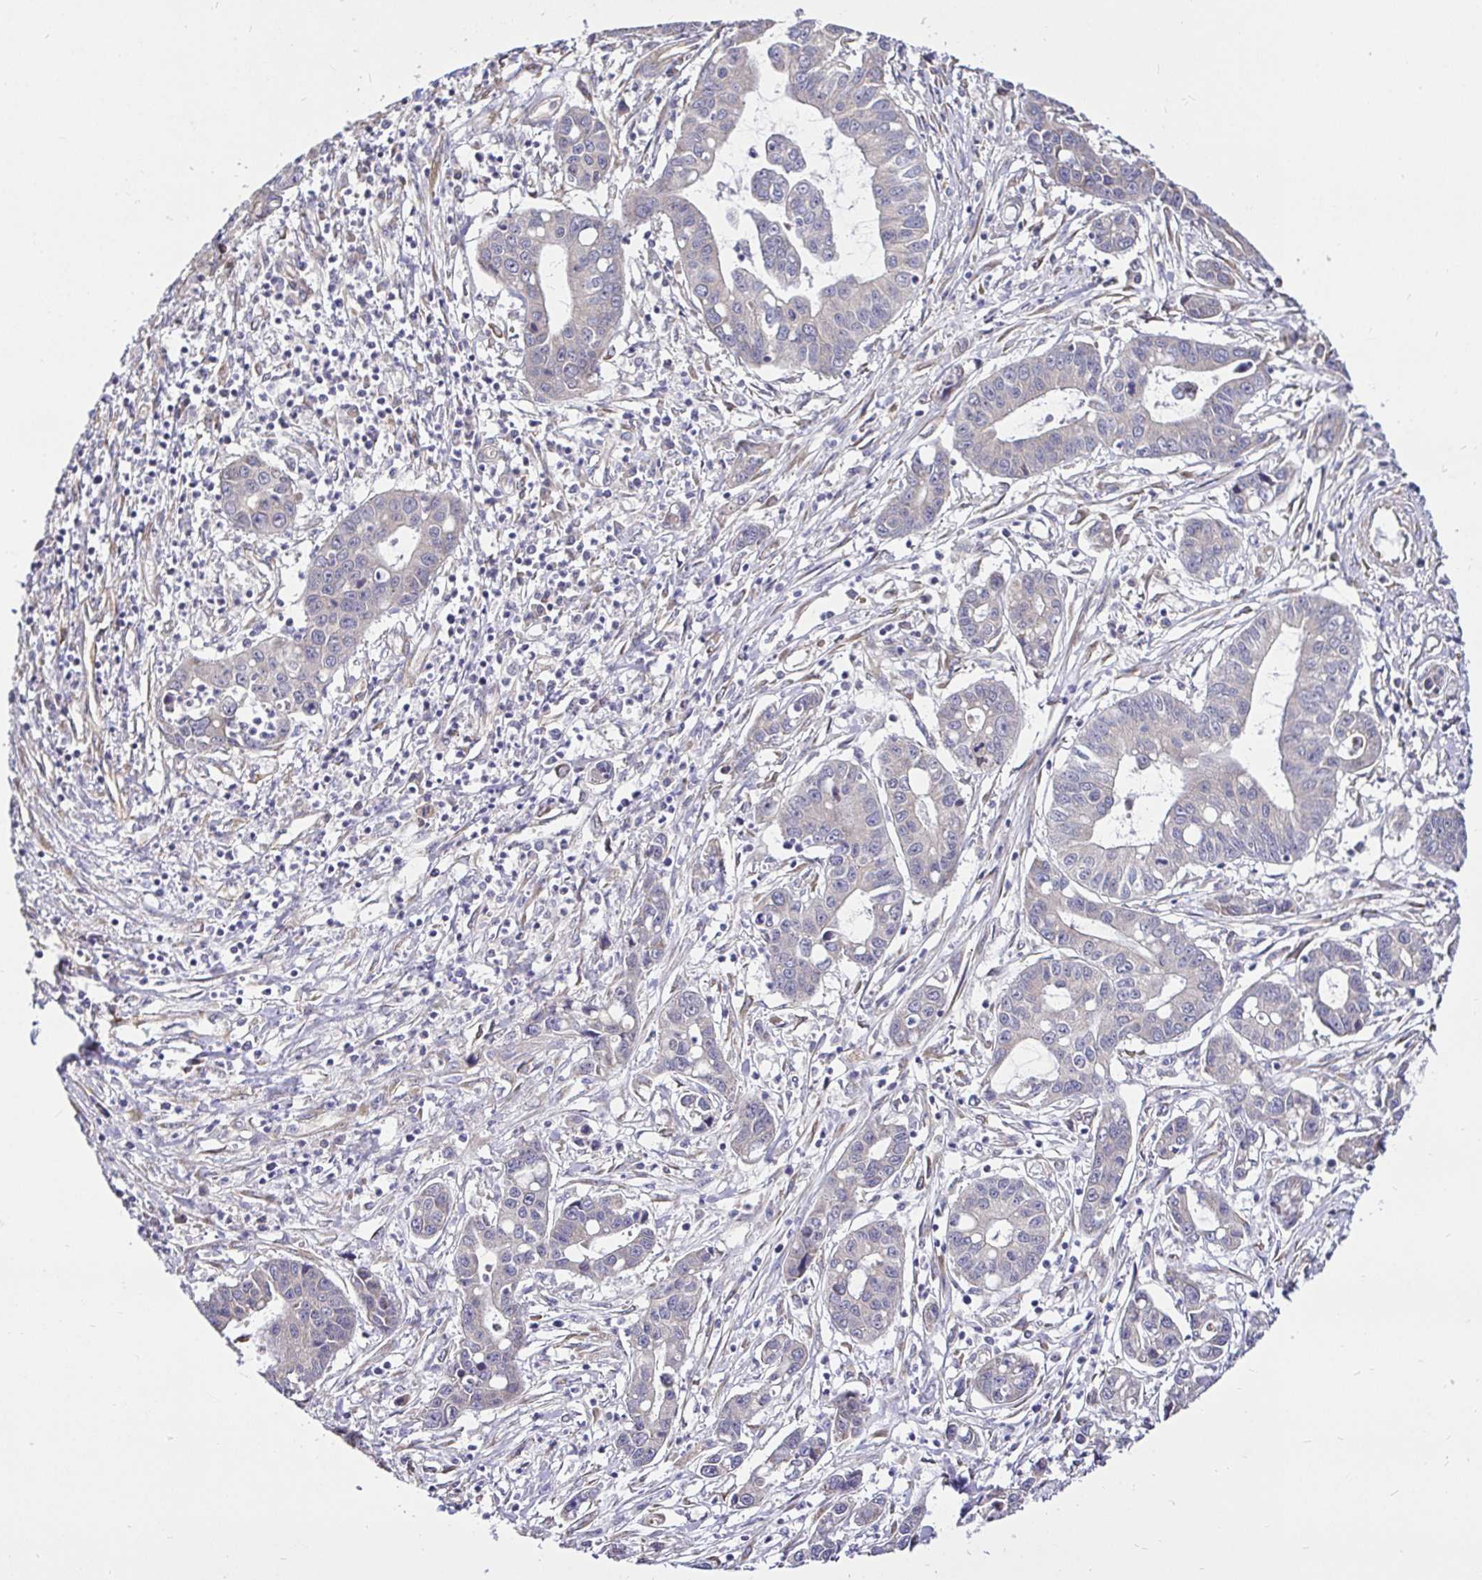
{"staining": {"intensity": "negative", "quantity": "none", "location": "none"}, "tissue": "liver cancer", "cell_type": "Tumor cells", "image_type": "cancer", "snomed": [{"axis": "morphology", "description": "Cholangiocarcinoma"}, {"axis": "topography", "description": "Liver"}], "caption": "Tumor cells are negative for brown protein staining in liver cancer.", "gene": "CCDC122", "patient": {"sex": "male", "age": 58}}